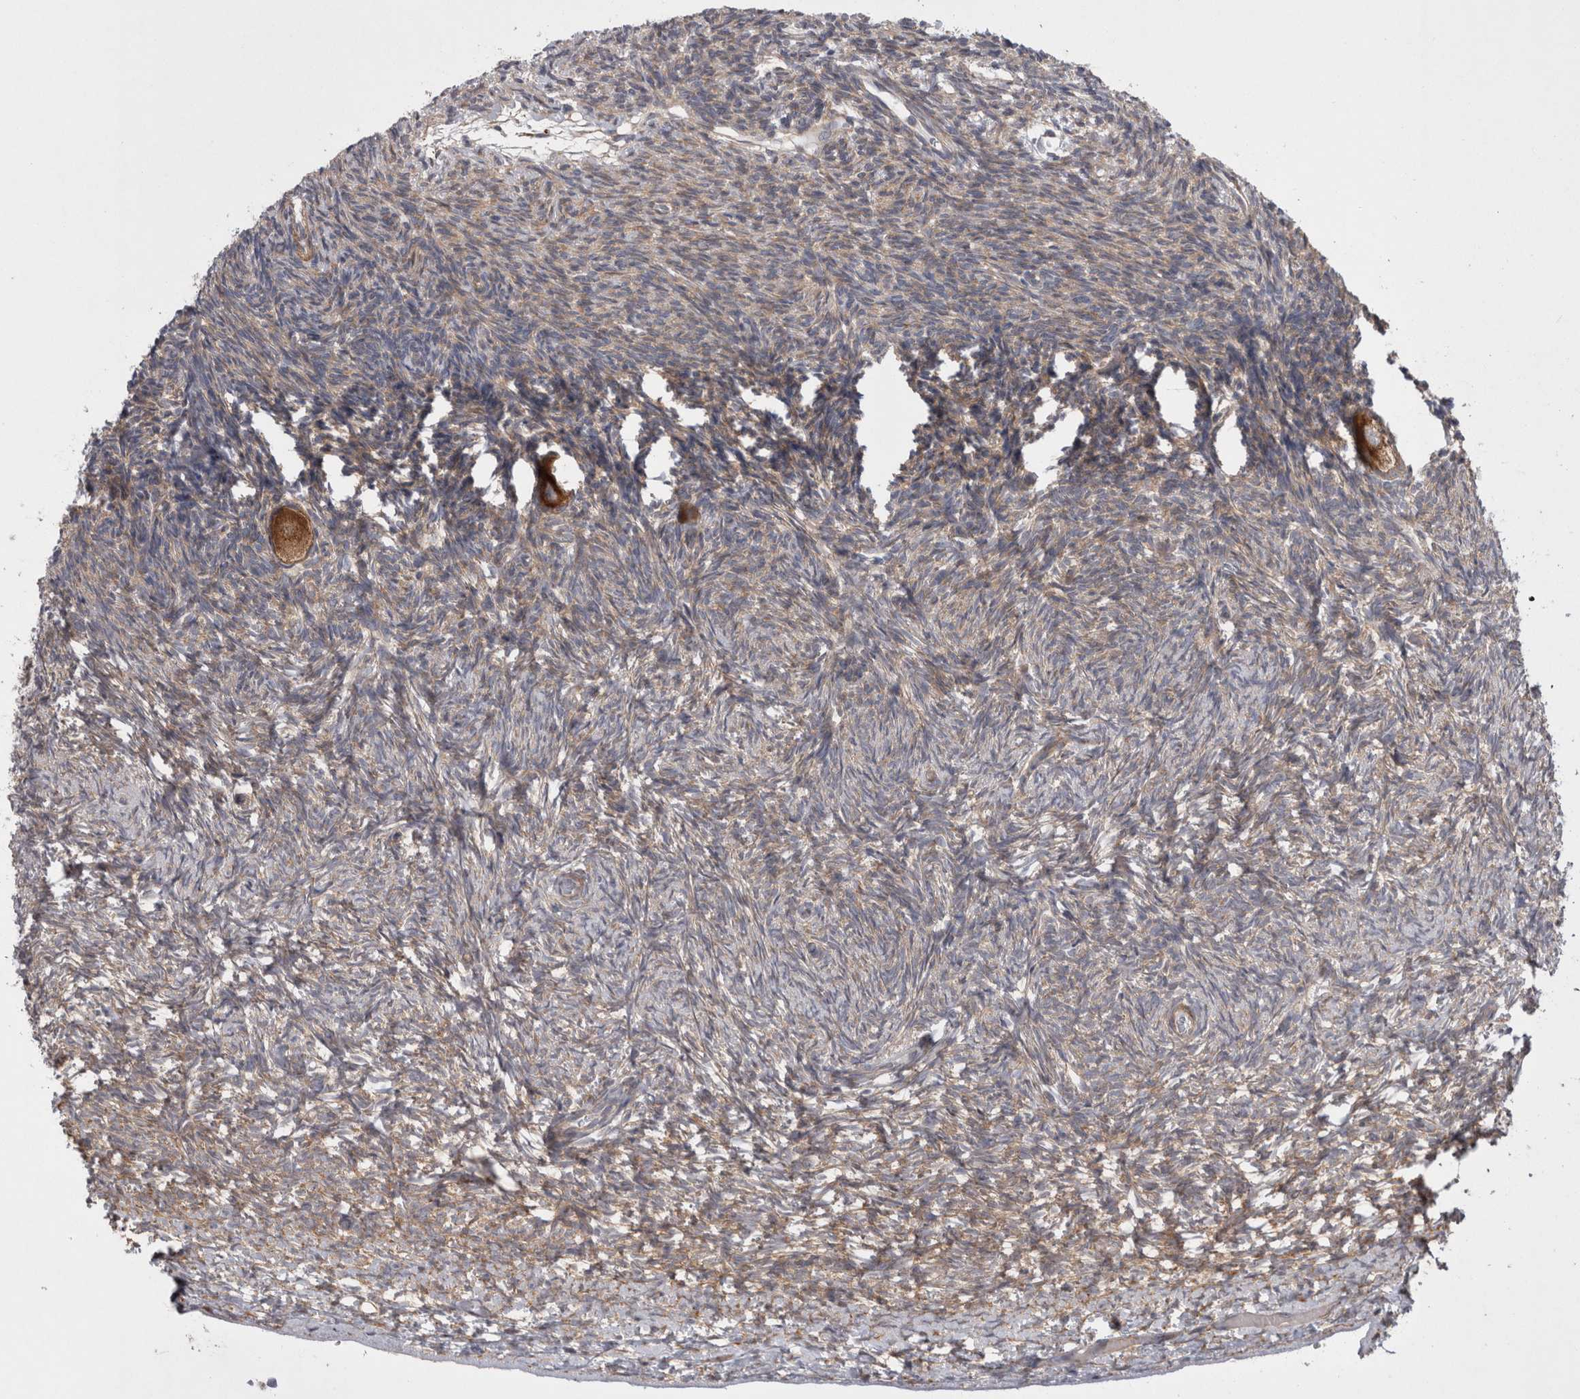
{"staining": {"intensity": "strong", "quantity": ">75%", "location": "cytoplasmic/membranous"}, "tissue": "ovary", "cell_type": "Follicle cells", "image_type": "normal", "snomed": [{"axis": "morphology", "description": "Normal tissue, NOS"}, {"axis": "topography", "description": "Ovary"}], "caption": "Follicle cells exhibit high levels of strong cytoplasmic/membranous staining in about >75% of cells in normal human ovary. (DAB IHC with brightfield microscopy, high magnification).", "gene": "DDX6", "patient": {"sex": "female", "age": 34}}